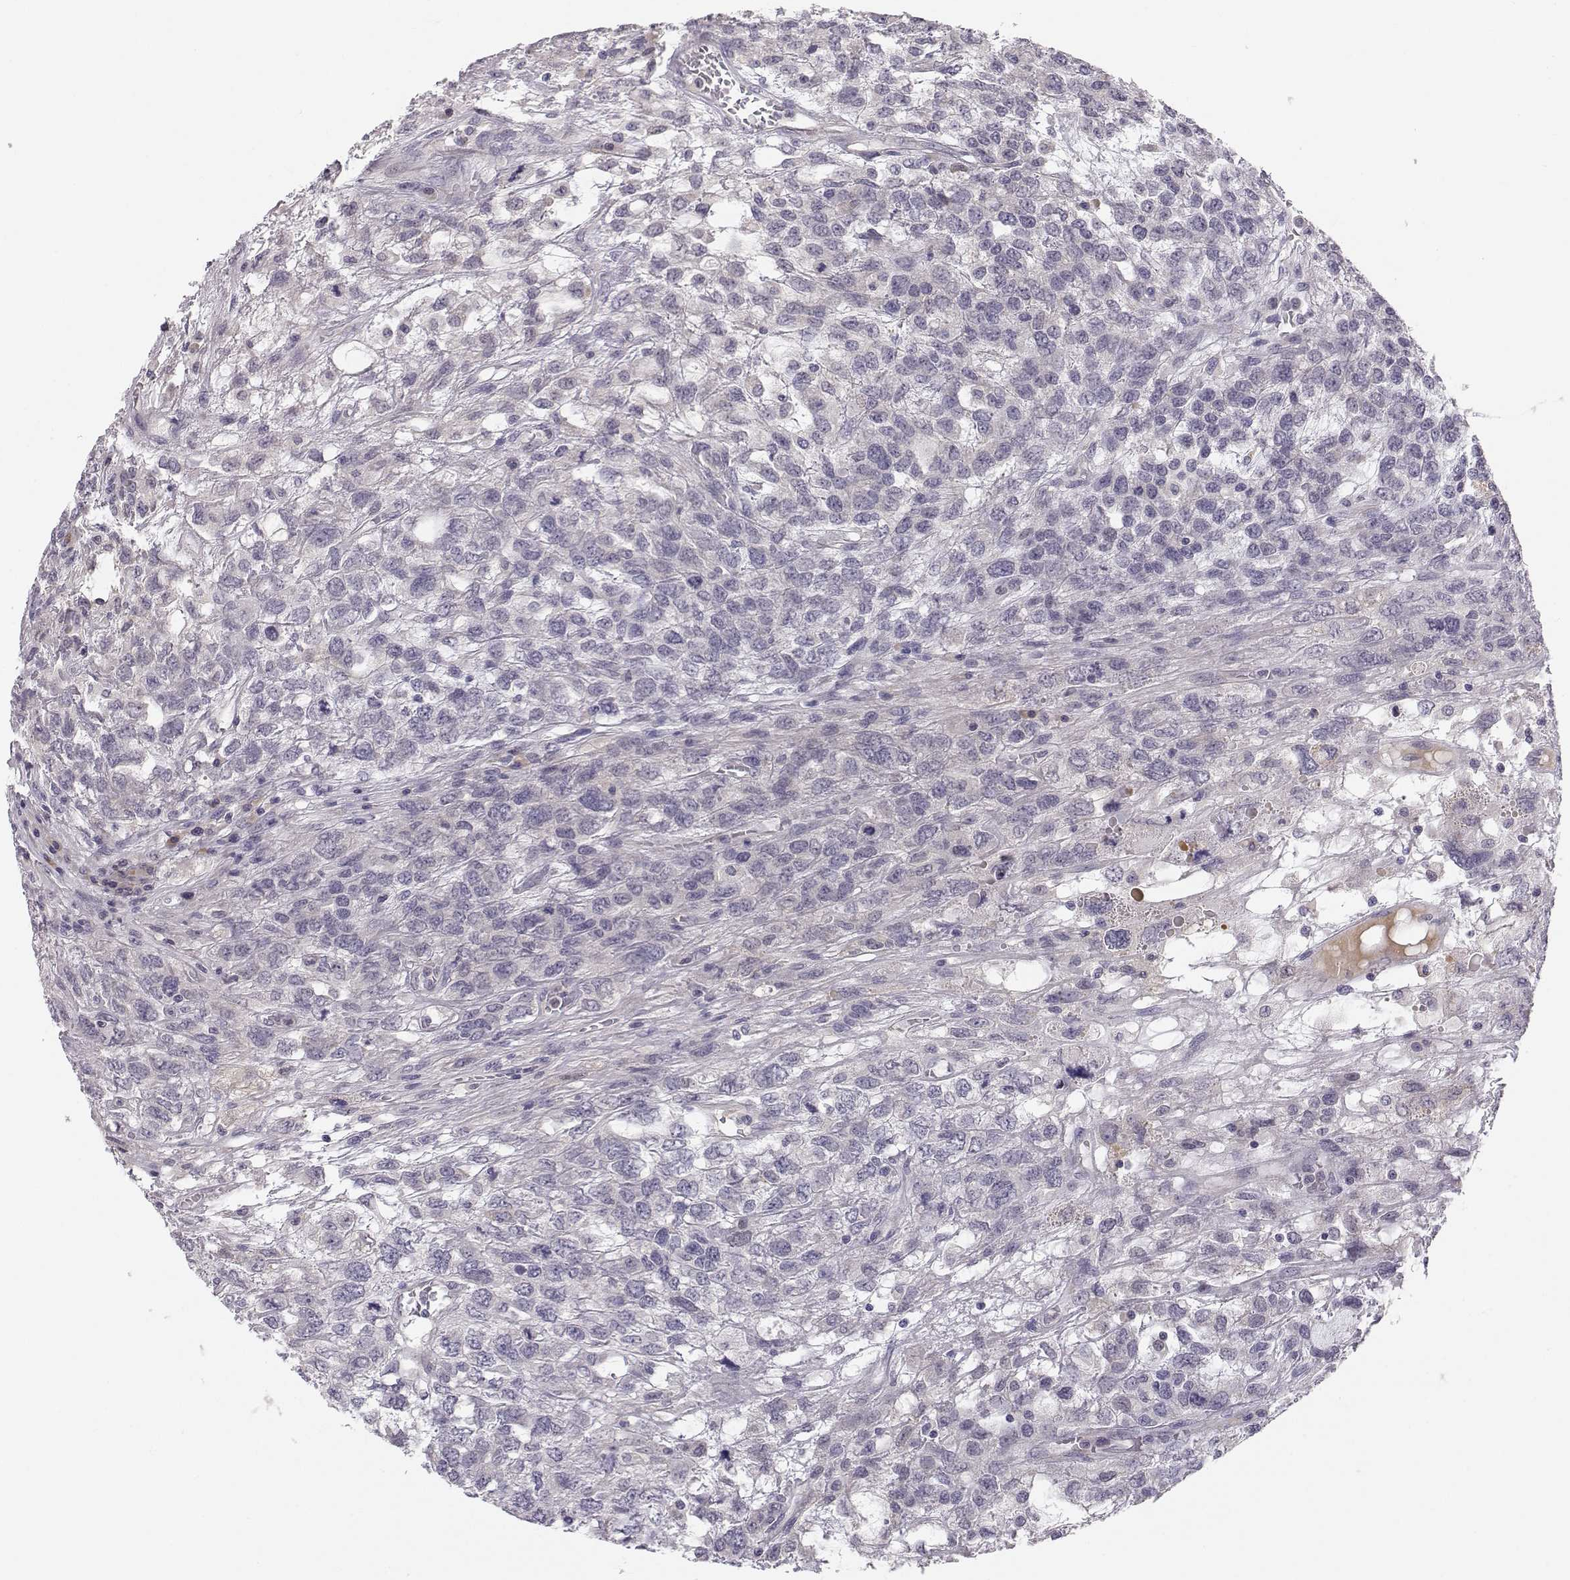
{"staining": {"intensity": "weak", "quantity": "25%-75%", "location": "cytoplasmic/membranous"}, "tissue": "testis cancer", "cell_type": "Tumor cells", "image_type": "cancer", "snomed": [{"axis": "morphology", "description": "Seminoma, NOS"}, {"axis": "topography", "description": "Testis"}], "caption": "A photomicrograph of seminoma (testis) stained for a protein displays weak cytoplasmic/membranous brown staining in tumor cells. (brown staining indicates protein expression, while blue staining denotes nuclei).", "gene": "ACSL6", "patient": {"sex": "male", "age": 52}}